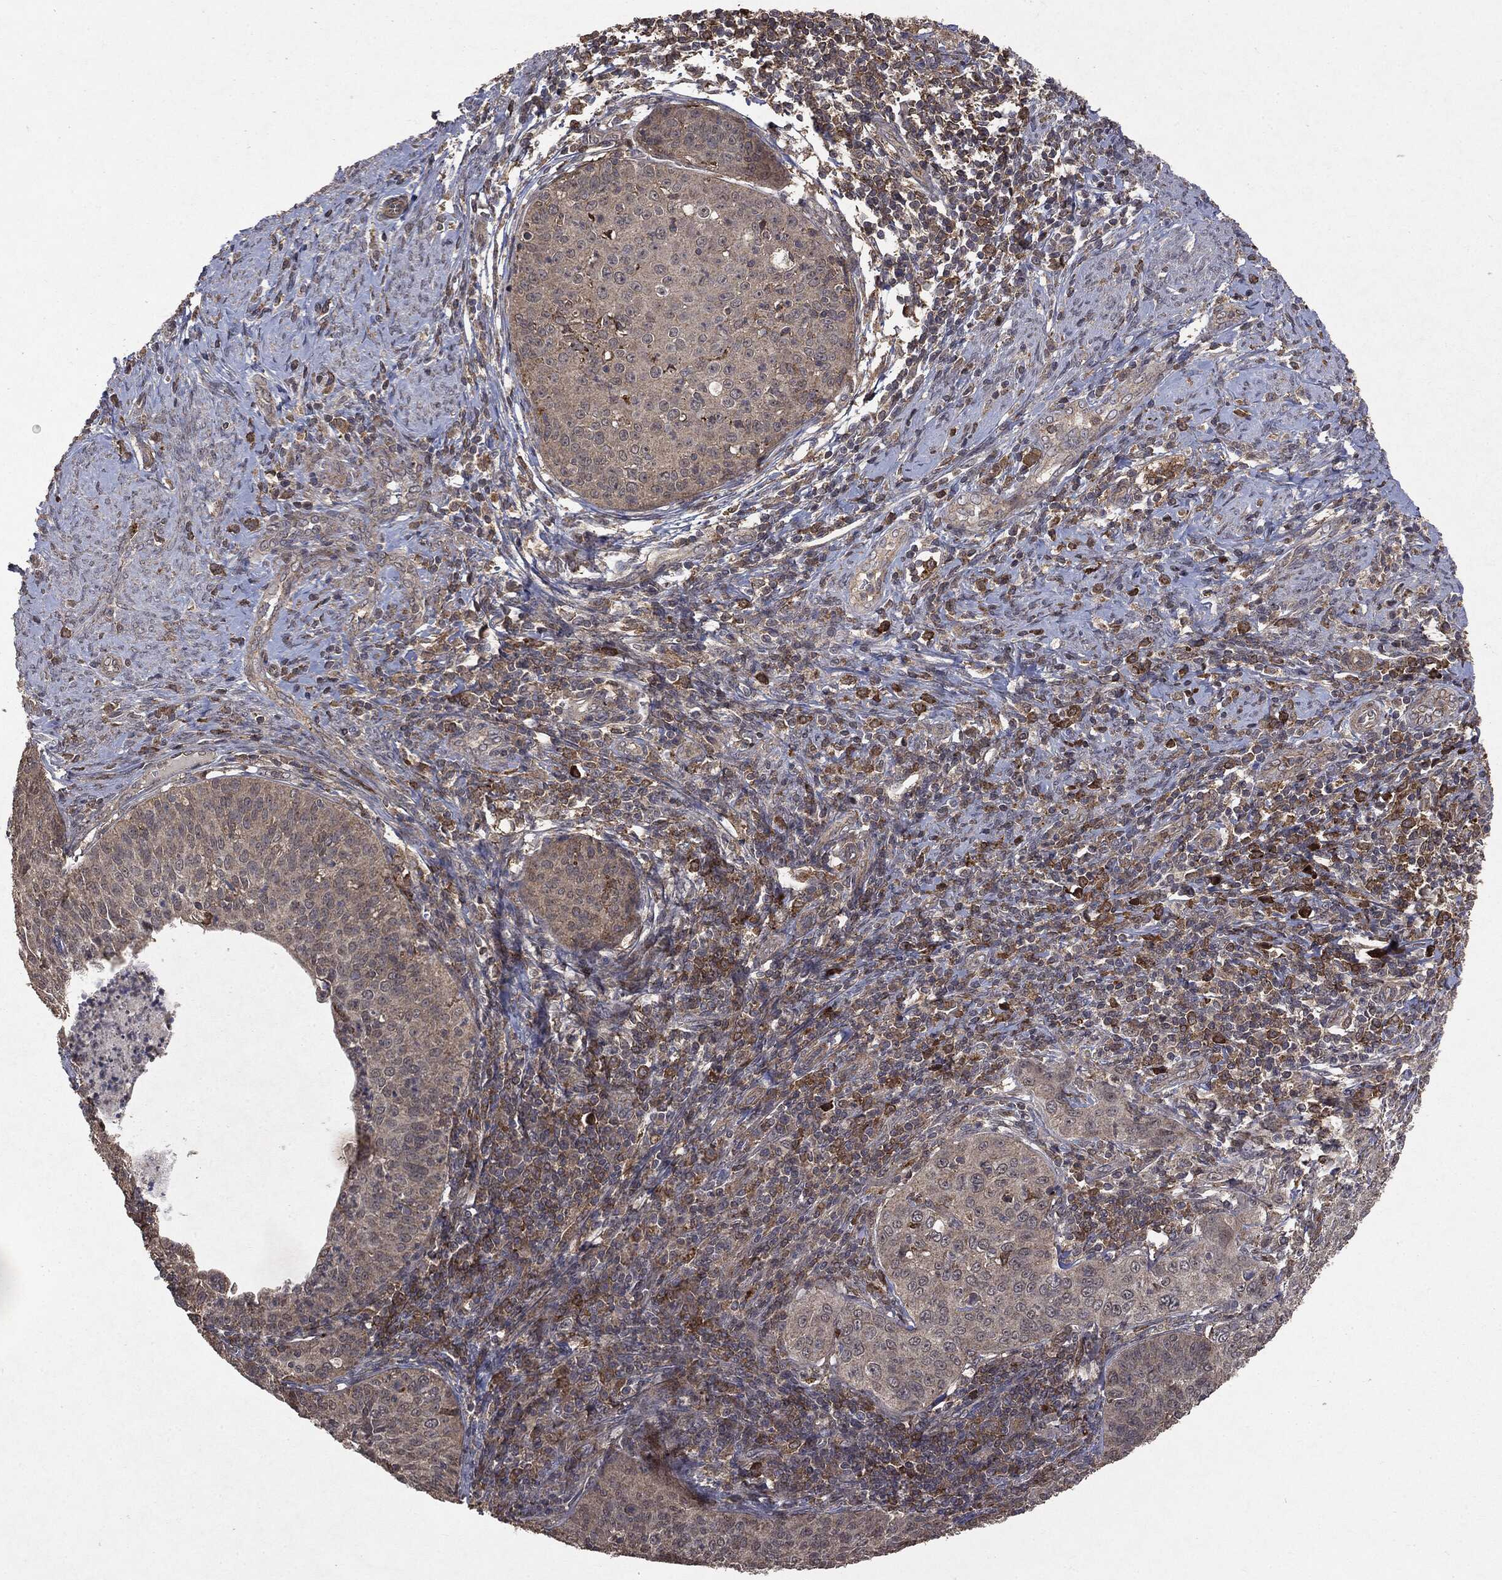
{"staining": {"intensity": "negative", "quantity": "none", "location": "none"}, "tissue": "cervical cancer", "cell_type": "Tumor cells", "image_type": "cancer", "snomed": [{"axis": "morphology", "description": "Squamous cell carcinoma, NOS"}, {"axis": "topography", "description": "Cervix"}], "caption": "IHC micrograph of neoplastic tissue: human cervical squamous cell carcinoma stained with DAB reveals no significant protein staining in tumor cells.", "gene": "PTEN", "patient": {"sex": "female", "age": 30}}